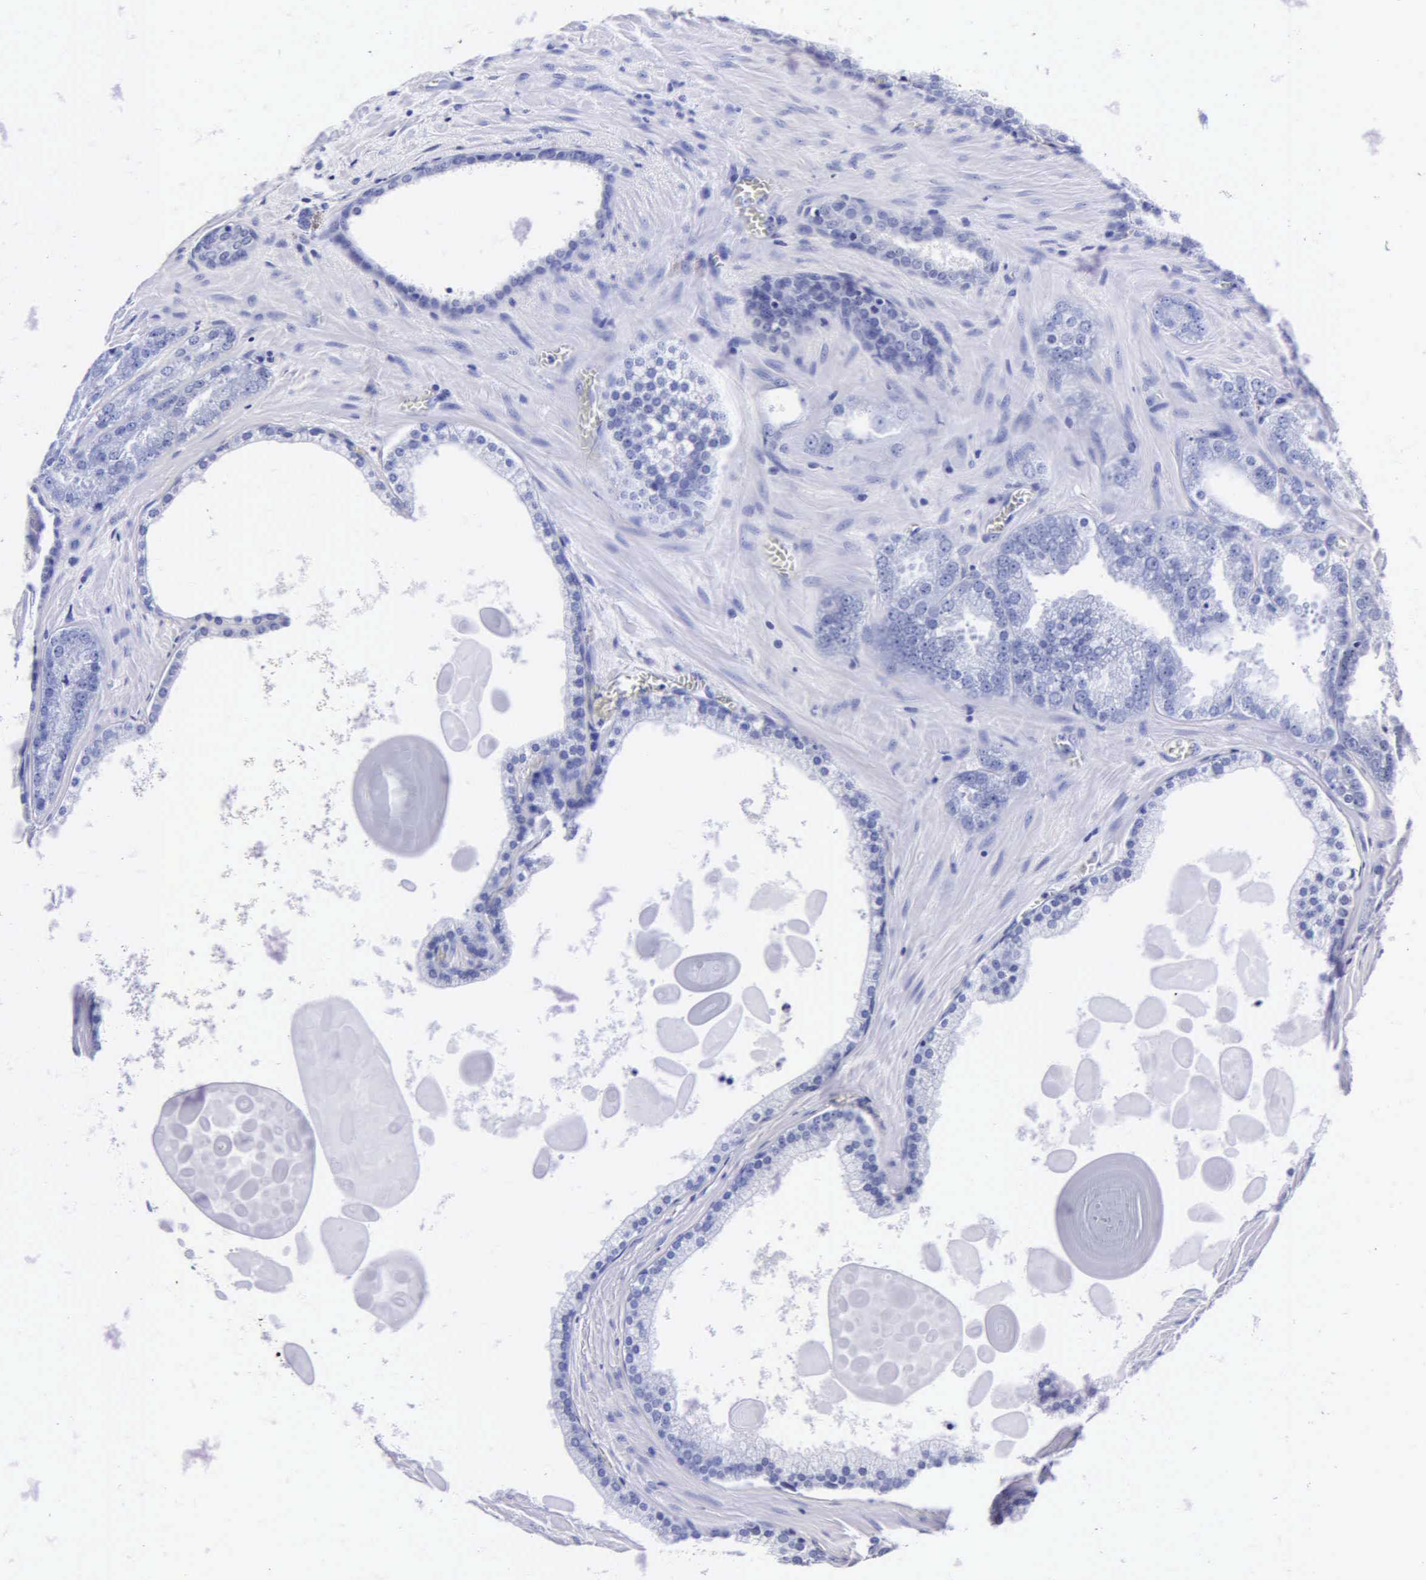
{"staining": {"intensity": "negative", "quantity": "none", "location": "none"}, "tissue": "prostate cancer", "cell_type": "Tumor cells", "image_type": "cancer", "snomed": [{"axis": "morphology", "description": "Adenocarcinoma, Medium grade"}, {"axis": "topography", "description": "Prostate"}], "caption": "Immunohistochemical staining of human medium-grade adenocarcinoma (prostate) displays no significant expression in tumor cells. The staining was performed using DAB (3,3'-diaminobenzidine) to visualize the protein expression in brown, while the nuclei were stained in blue with hematoxylin (Magnification: 20x).", "gene": "MB", "patient": {"sex": "male", "age": 60}}